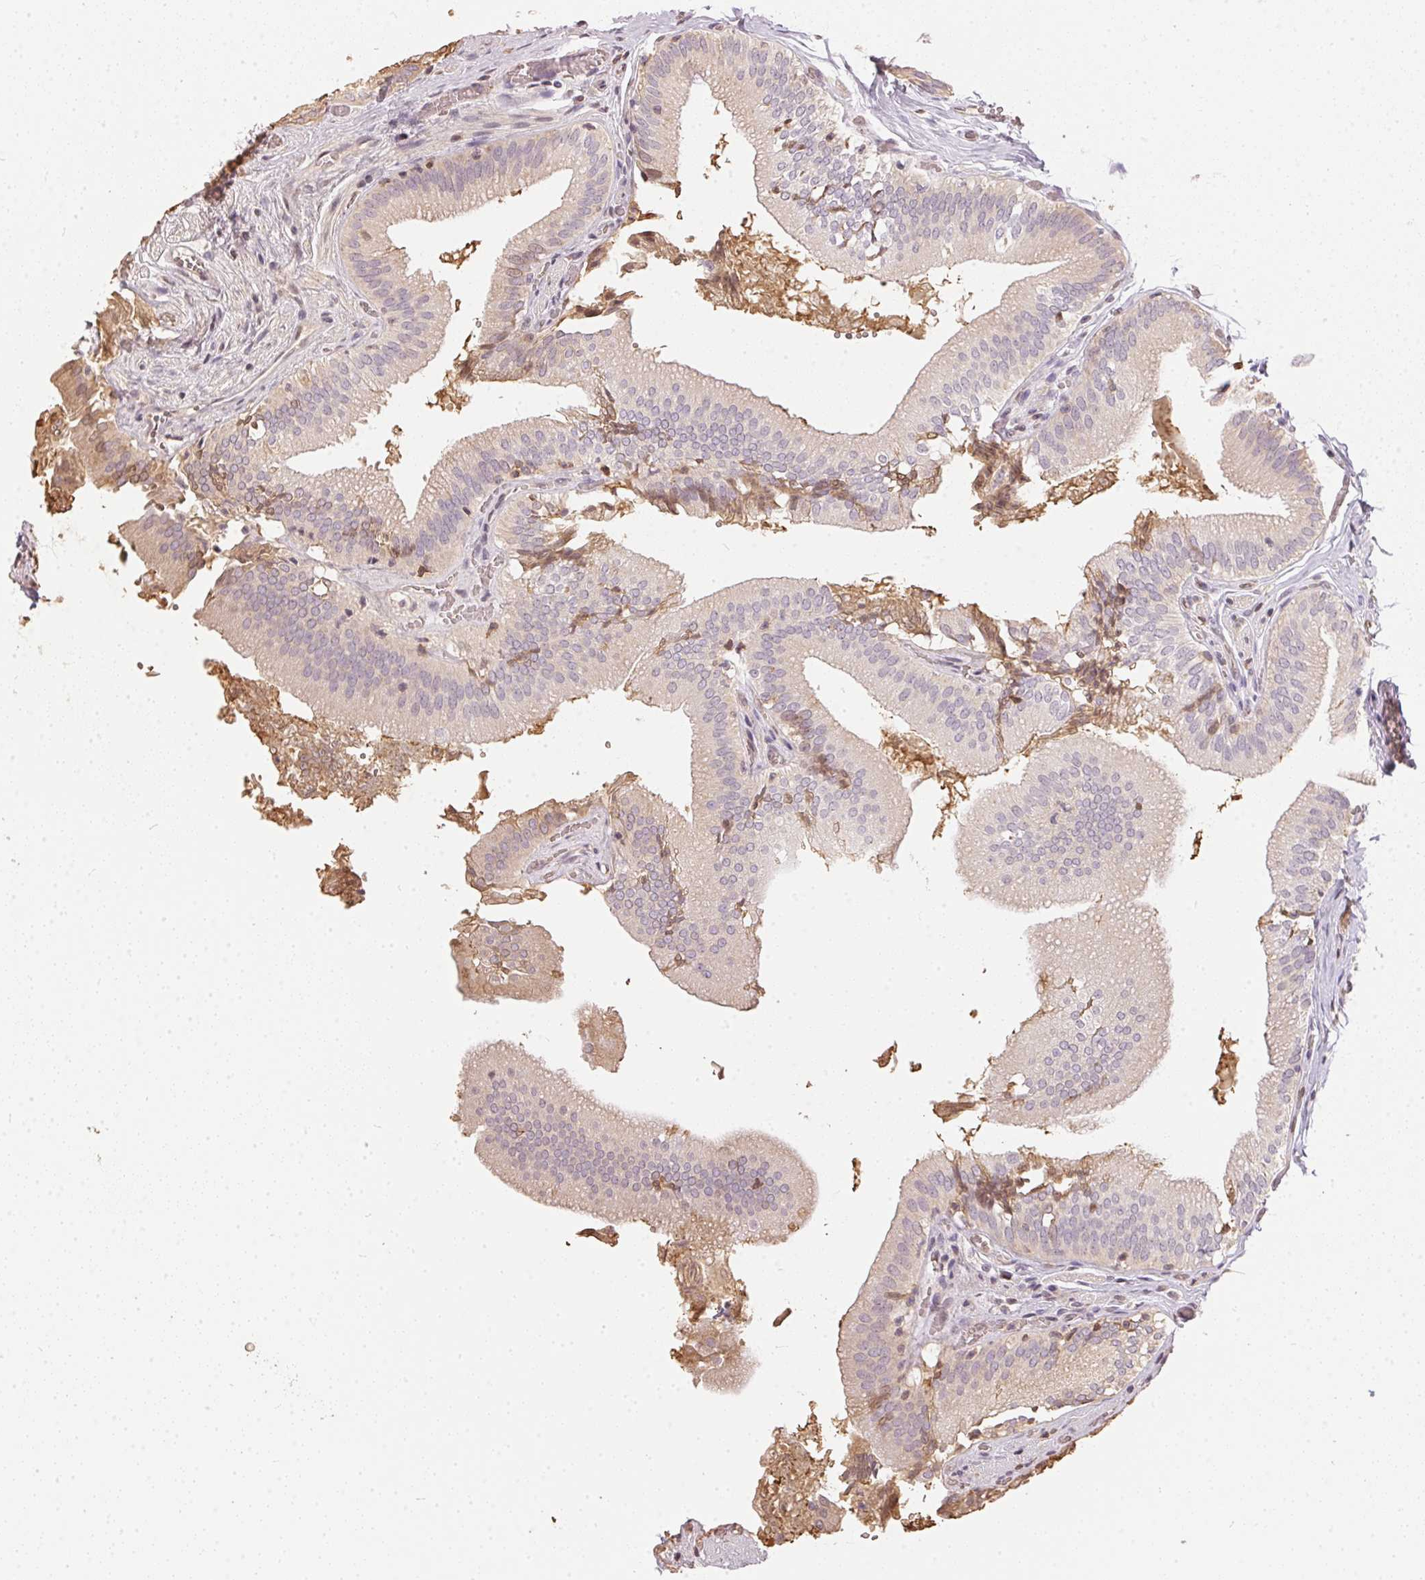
{"staining": {"intensity": "weak", "quantity": "25%-75%", "location": "cytoplasmic/membranous"}, "tissue": "gallbladder", "cell_type": "Glandular cells", "image_type": "normal", "snomed": [{"axis": "morphology", "description": "Normal tissue, NOS"}, {"axis": "topography", "description": "Gallbladder"}, {"axis": "topography", "description": "Peripheral nerve tissue"}], "caption": "Approximately 25%-75% of glandular cells in benign human gallbladder reveal weak cytoplasmic/membranous protein expression as visualized by brown immunohistochemical staining.", "gene": "BLMH", "patient": {"sex": "male", "age": 17}}